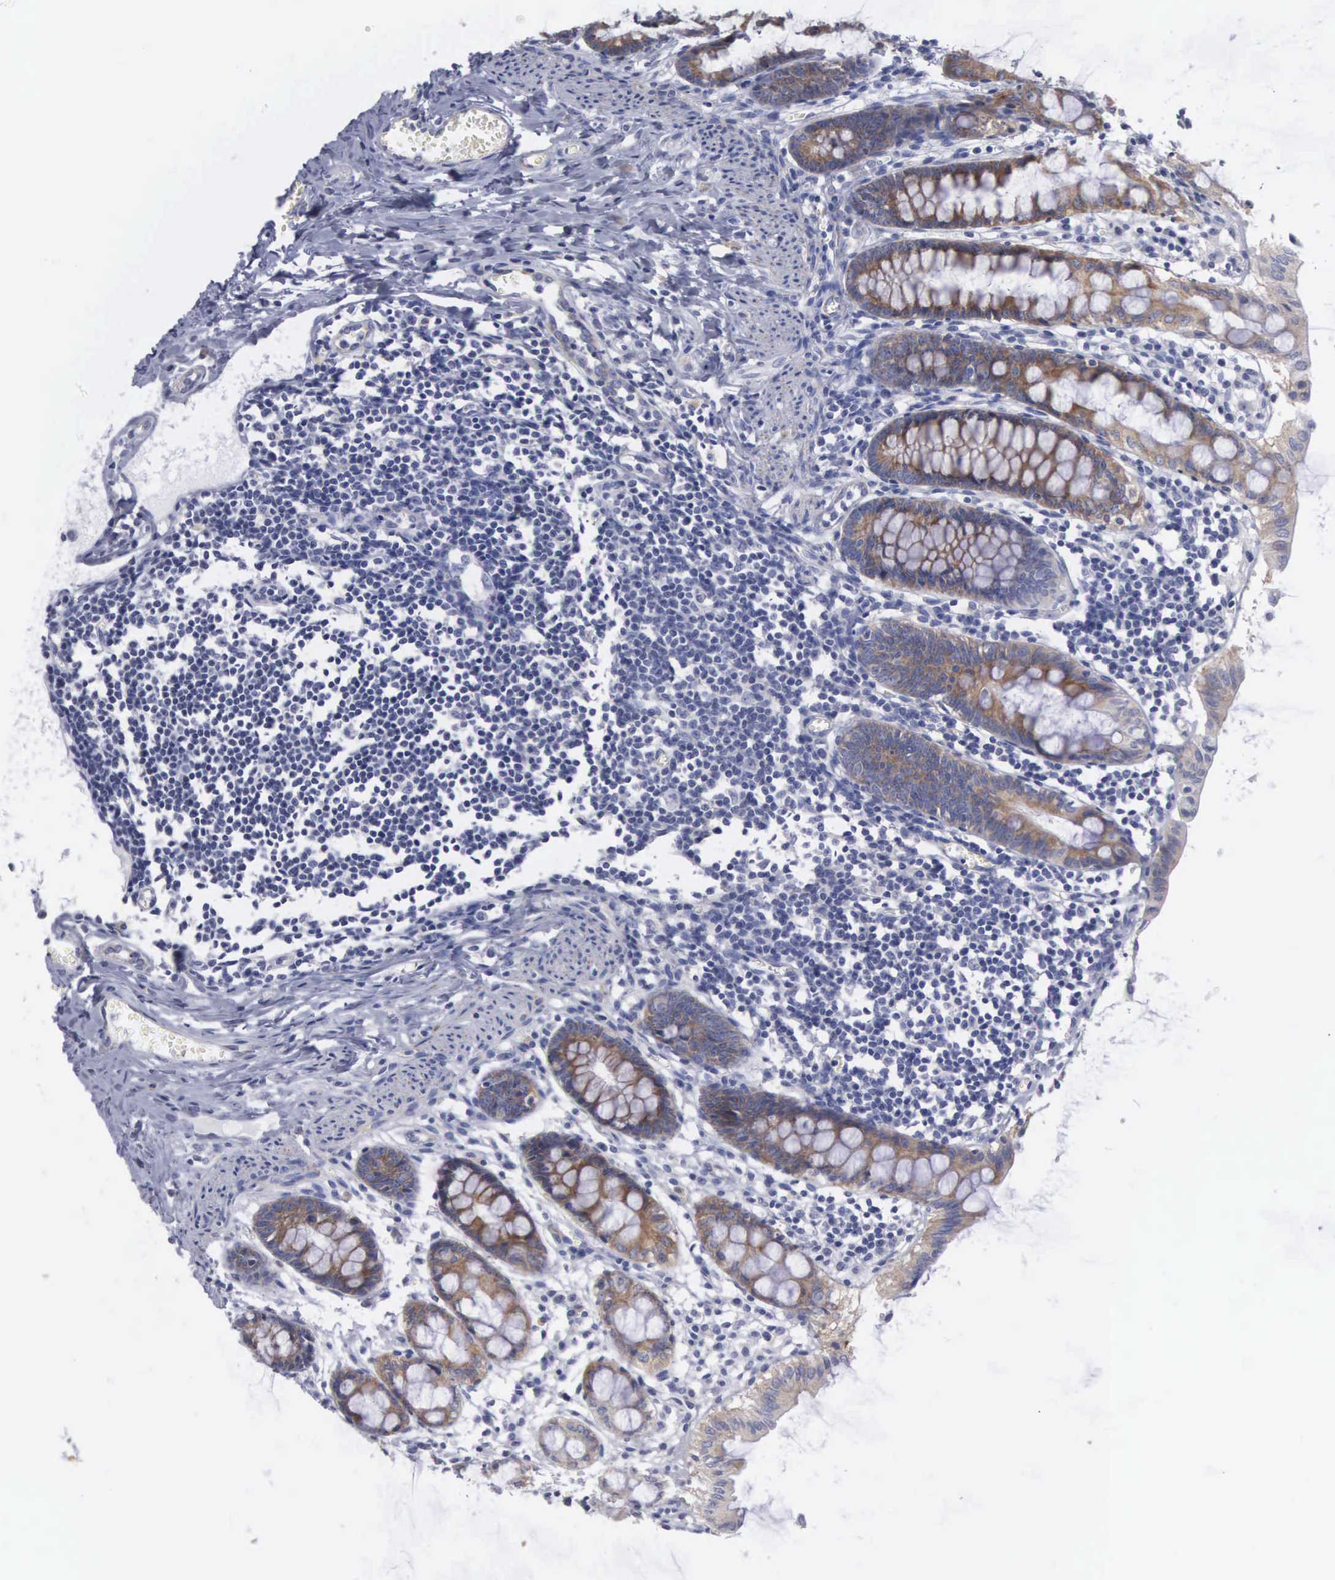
{"staining": {"intensity": "negative", "quantity": "none", "location": "none"}, "tissue": "colon", "cell_type": "Endothelial cells", "image_type": "normal", "snomed": [{"axis": "morphology", "description": "Normal tissue, NOS"}, {"axis": "topography", "description": "Colon"}], "caption": "Protein analysis of normal colon shows no significant expression in endothelial cells.", "gene": "APOOL", "patient": {"sex": "male", "age": 1}}